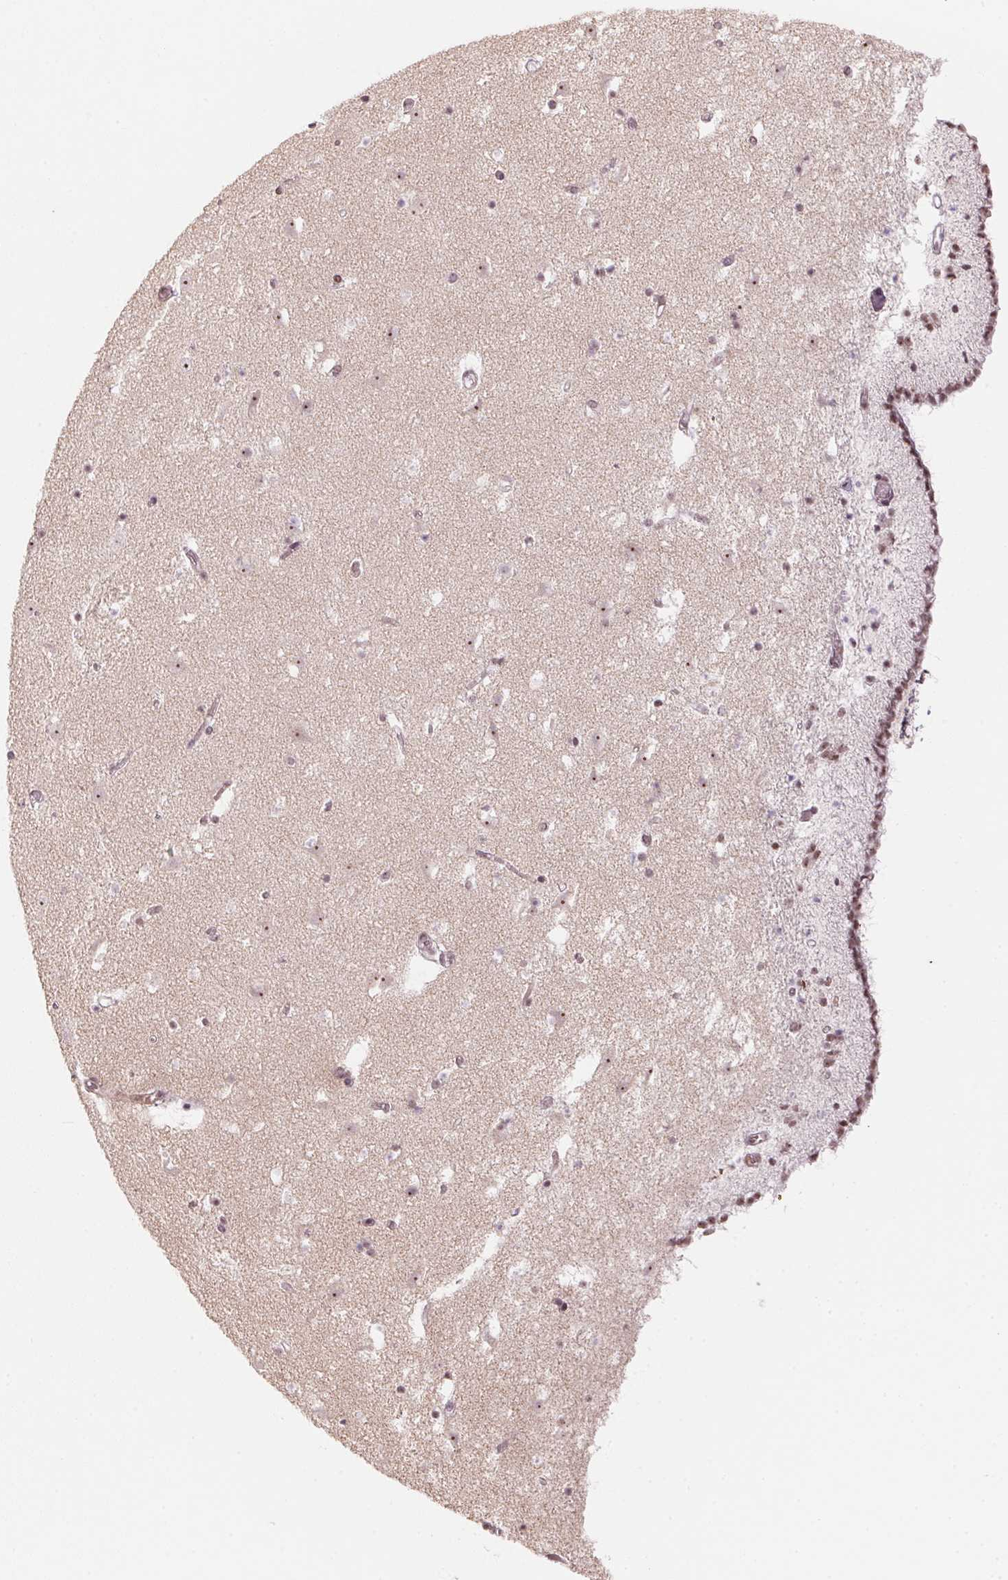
{"staining": {"intensity": "moderate", "quantity": "25%-75%", "location": "nuclear"}, "tissue": "caudate", "cell_type": "Glial cells", "image_type": "normal", "snomed": [{"axis": "morphology", "description": "Normal tissue, NOS"}, {"axis": "topography", "description": "Lateral ventricle wall"}], "caption": "Human caudate stained with a protein marker demonstrates moderate staining in glial cells.", "gene": "KAT6A", "patient": {"sex": "female", "age": 42}}